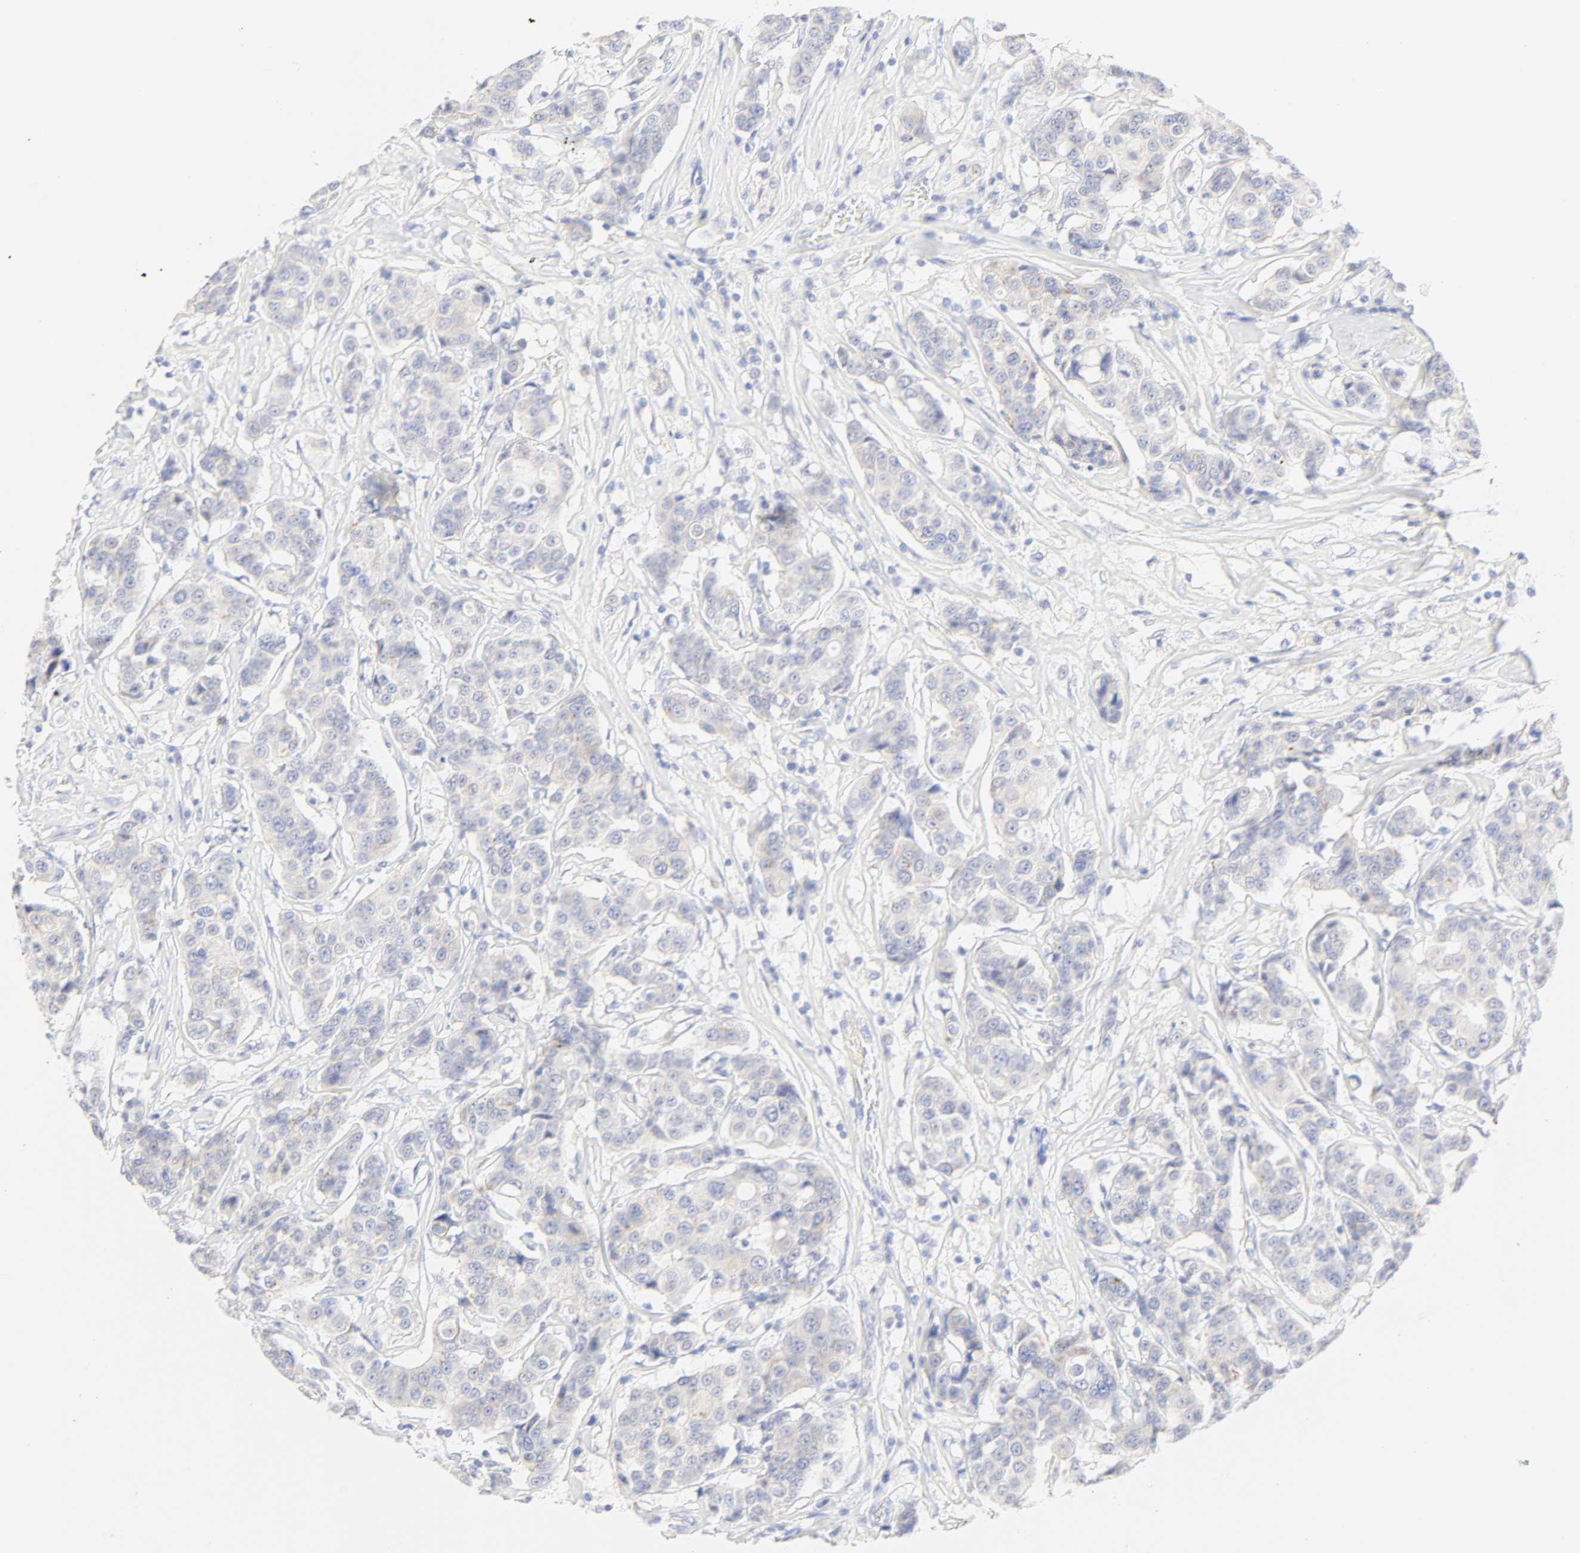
{"staining": {"intensity": "weak", "quantity": "<25%", "location": "cytoplasmic/membranous"}, "tissue": "breast cancer", "cell_type": "Tumor cells", "image_type": "cancer", "snomed": [{"axis": "morphology", "description": "Duct carcinoma"}, {"axis": "topography", "description": "Breast"}], "caption": "High magnification brightfield microscopy of breast invasive ductal carcinoma stained with DAB (brown) and counterstained with hematoxylin (blue): tumor cells show no significant positivity.", "gene": "SLCO1B3", "patient": {"sex": "female", "age": 27}}